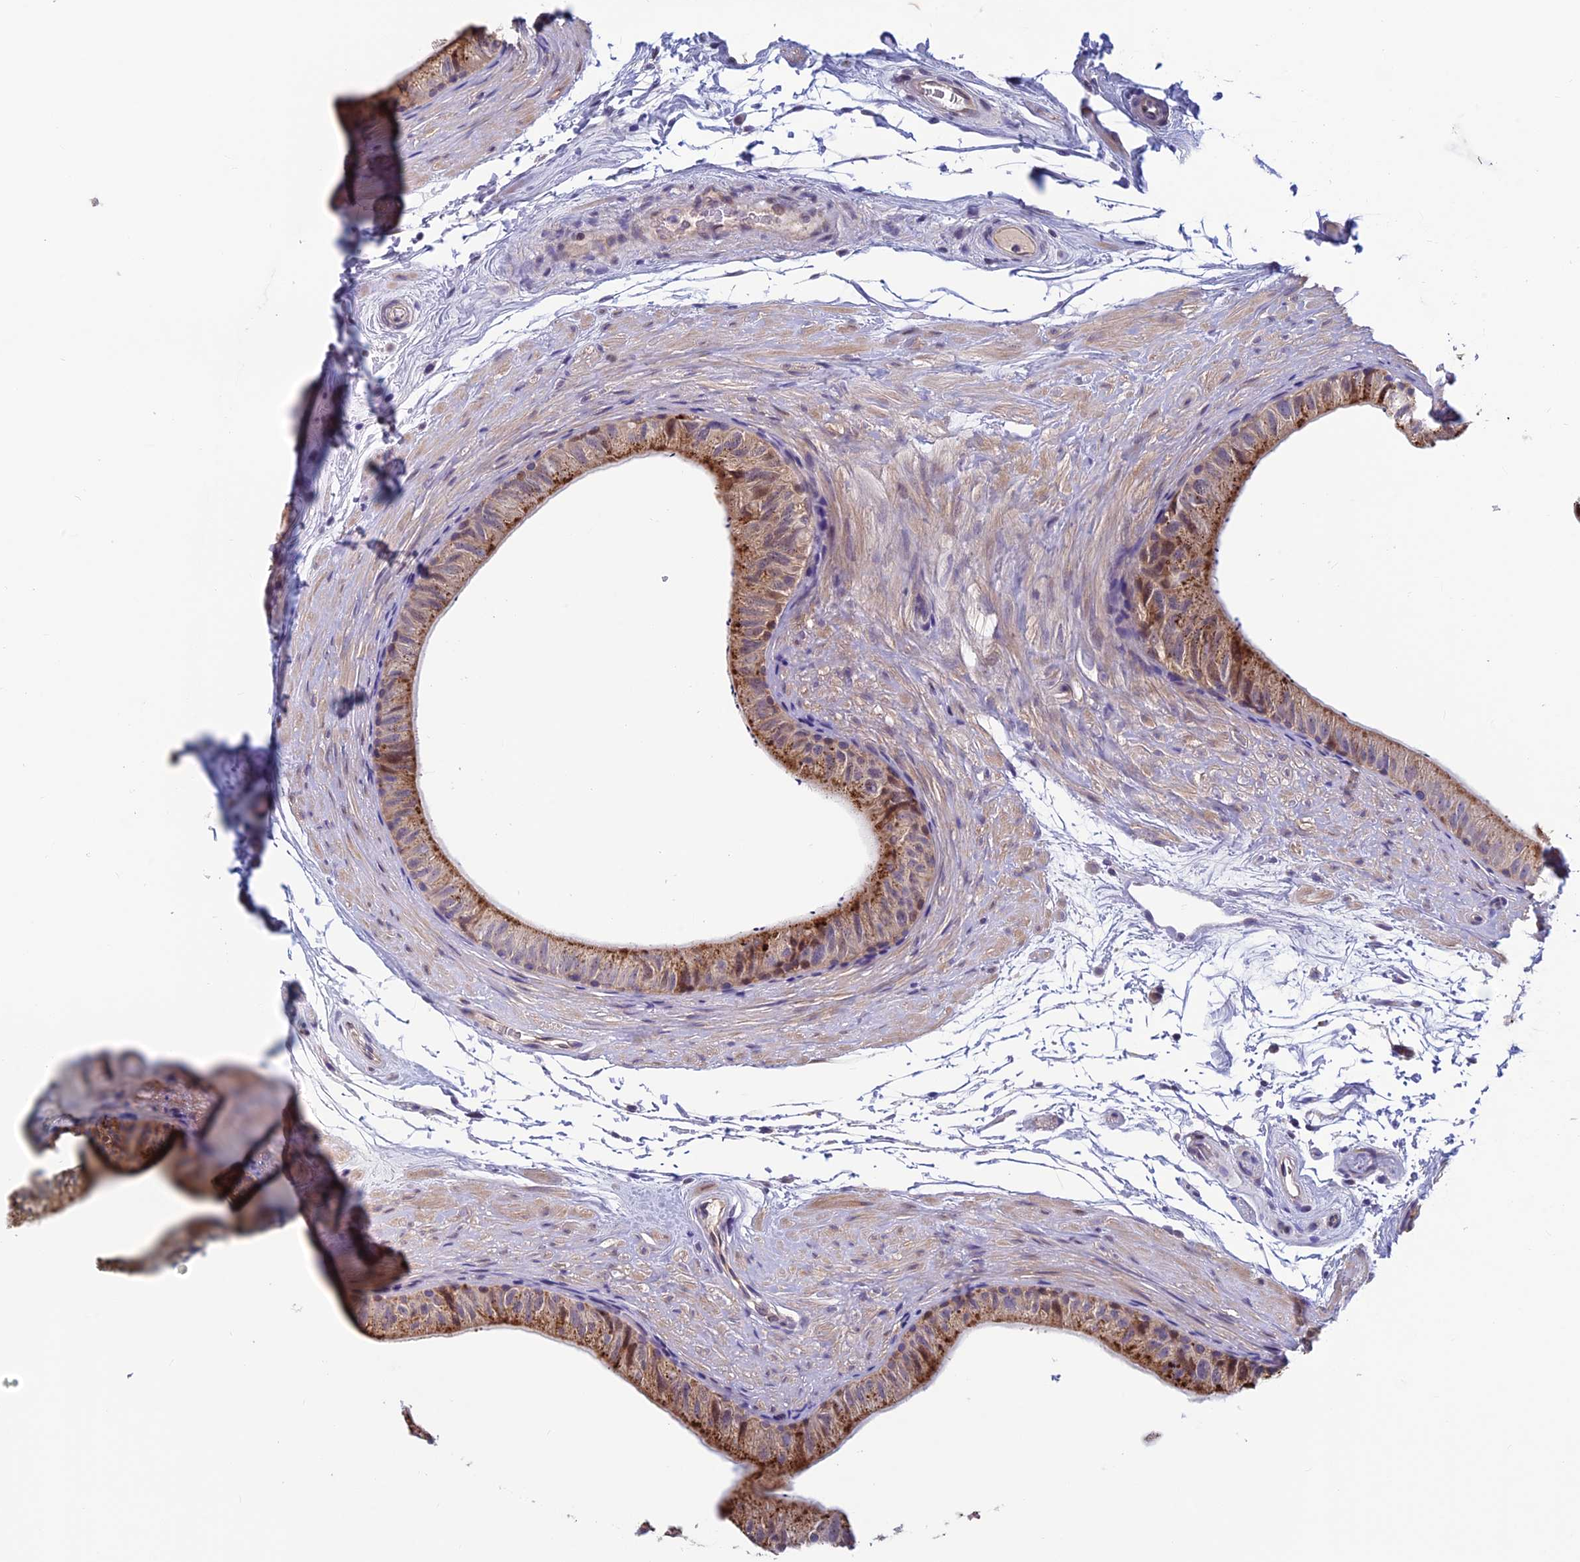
{"staining": {"intensity": "moderate", "quantity": ">75%", "location": "cytoplasmic/membranous"}, "tissue": "epididymis", "cell_type": "Glandular cells", "image_type": "normal", "snomed": [{"axis": "morphology", "description": "Normal tissue, NOS"}, {"axis": "topography", "description": "Epididymis"}], "caption": "Immunohistochemistry staining of normal epididymis, which shows medium levels of moderate cytoplasmic/membranous staining in about >75% of glandular cells indicating moderate cytoplasmic/membranous protein expression. The staining was performed using DAB (3,3'-diaminobenzidine) (brown) for protein detection and nuclei were counterstained in hematoxylin (blue).", "gene": "HECA", "patient": {"sex": "male", "age": 45}}